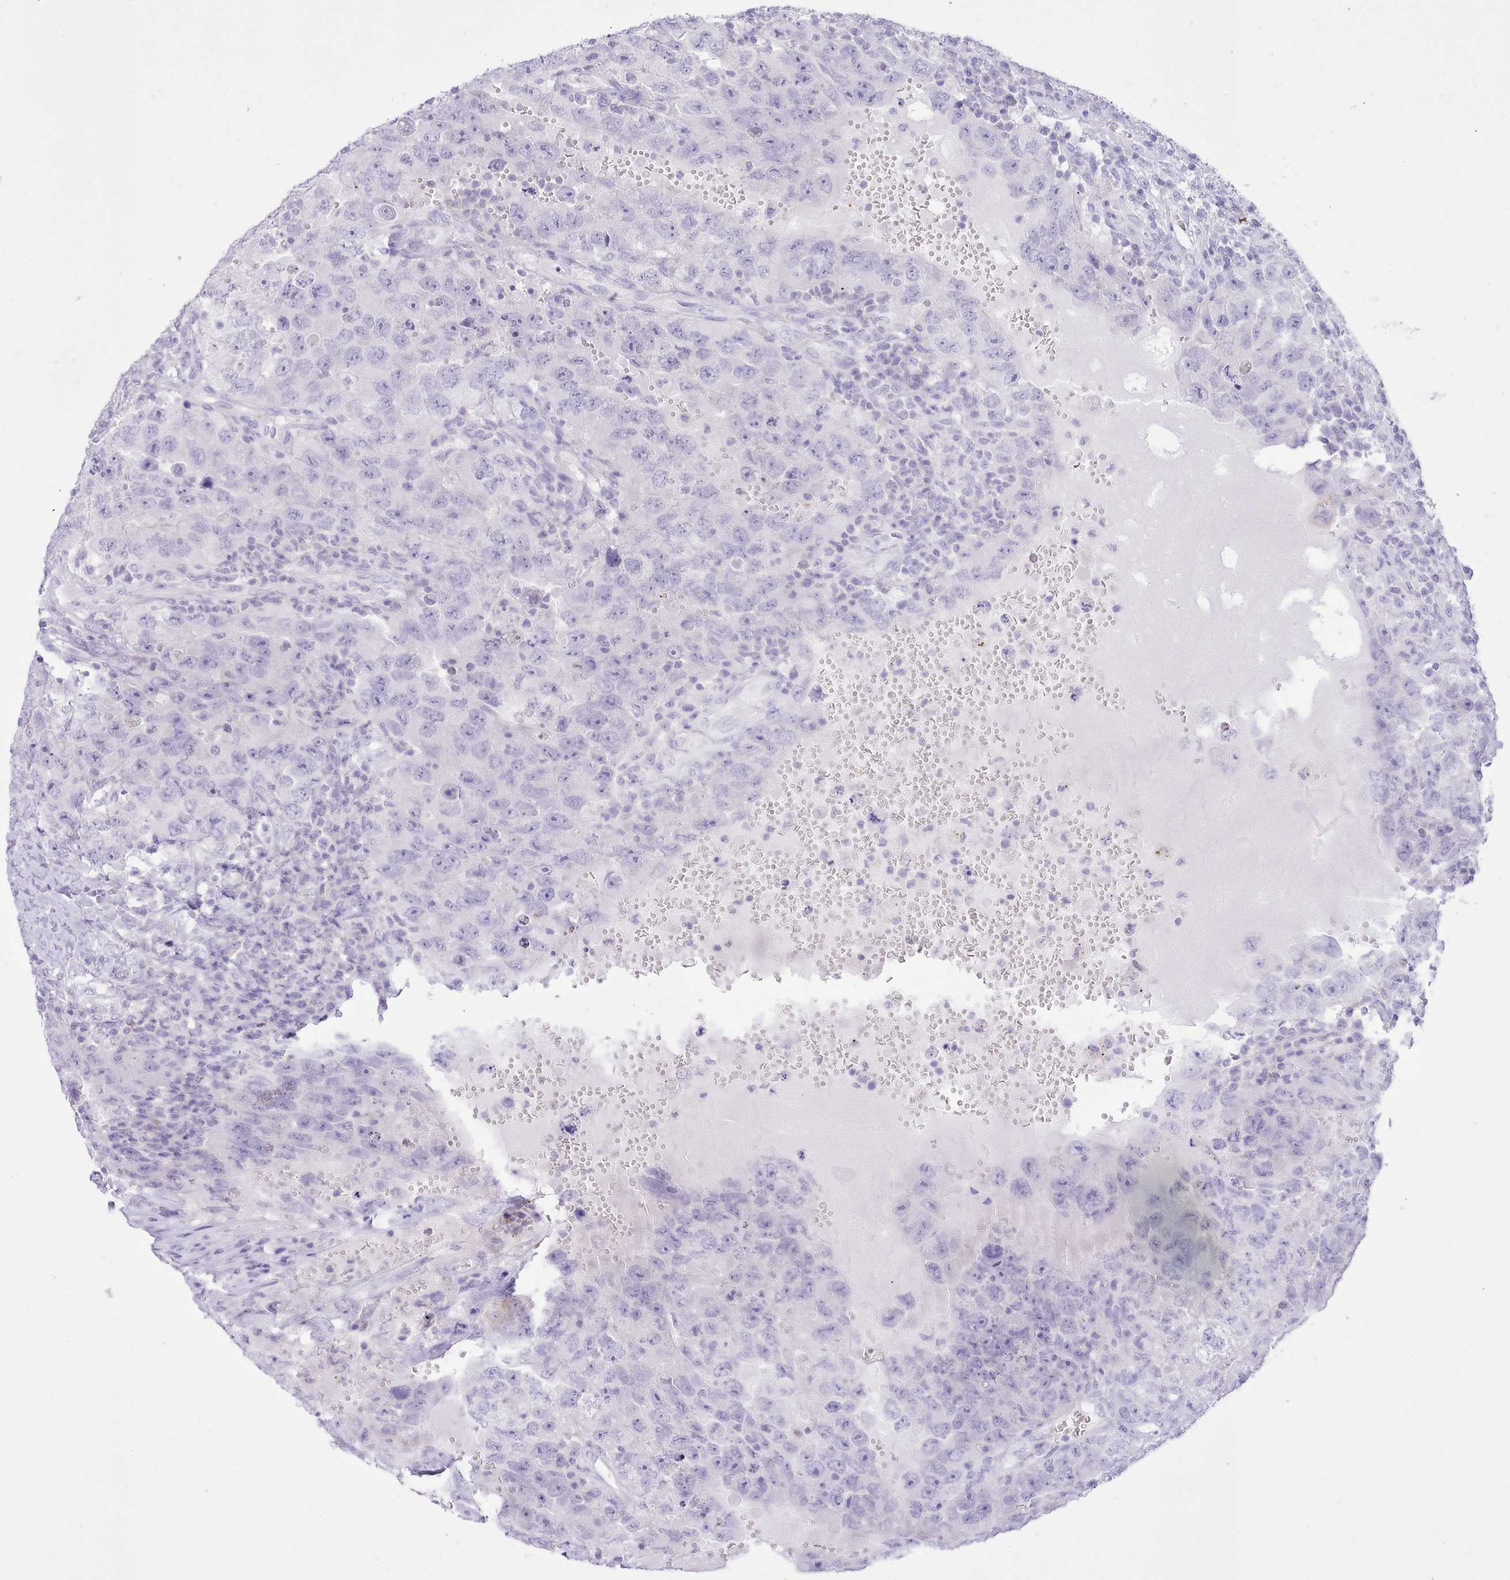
{"staining": {"intensity": "negative", "quantity": "none", "location": "none"}, "tissue": "testis cancer", "cell_type": "Tumor cells", "image_type": "cancer", "snomed": [{"axis": "morphology", "description": "Carcinoma, Embryonal, NOS"}, {"axis": "topography", "description": "Testis"}], "caption": "This is a image of immunohistochemistry (IHC) staining of testis cancer, which shows no positivity in tumor cells.", "gene": "MDFI", "patient": {"sex": "male", "age": 26}}